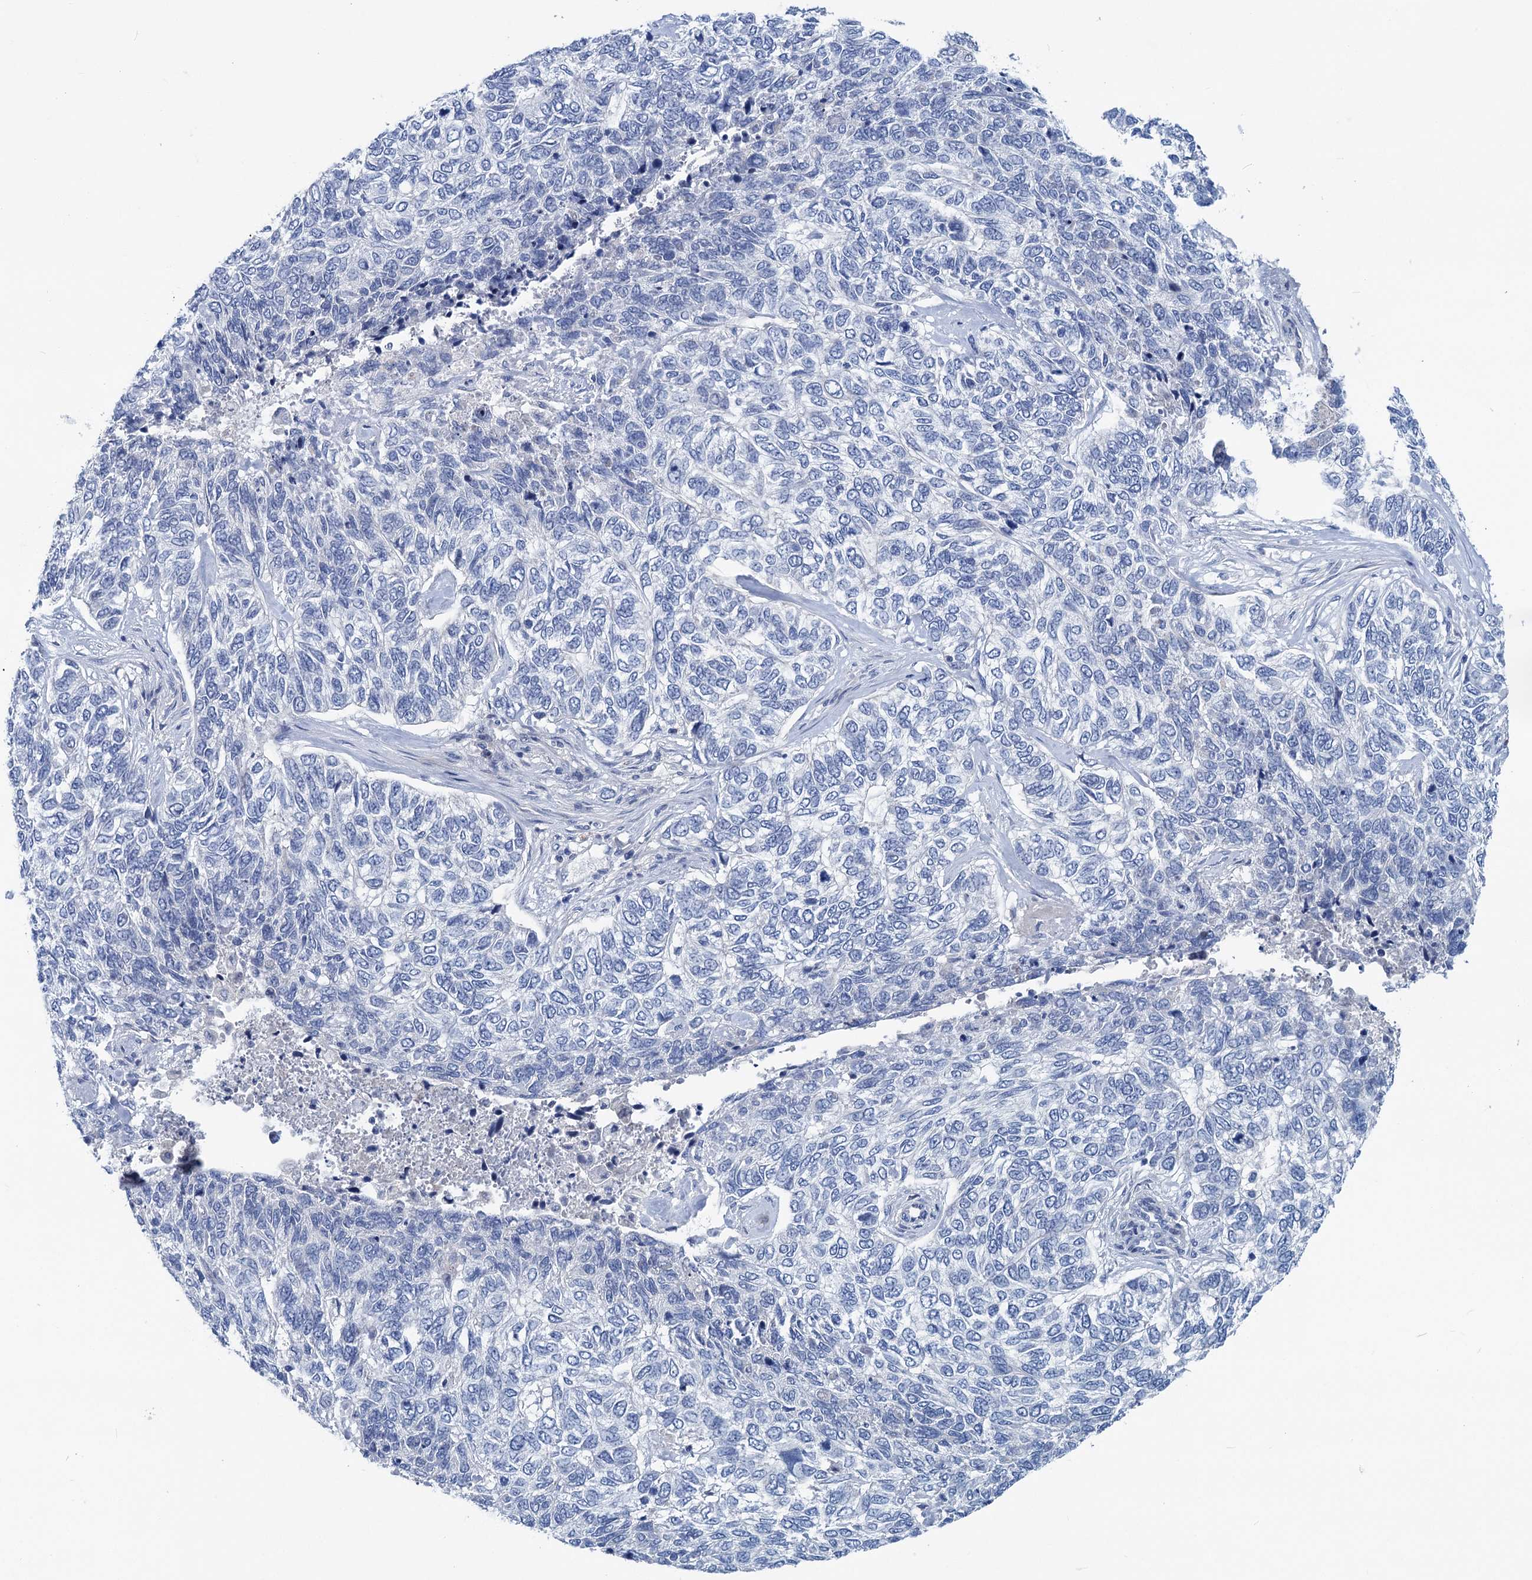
{"staining": {"intensity": "negative", "quantity": "none", "location": "none"}, "tissue": "skin cancer", "cell_type": "Tumor cells", "image_type": "cancer", "snomed": [{"axis": "morphology", "description": "Basal cell carcinoma"}, {"axis": "topography", "description": "Skin"}], "caption": "DAB immunohistochemical staining of human skin basal cell carcinoma shows no significant staining in tumor cells. The staining was performed using DAB to visualize the protein expression in brown, while the nuclei were stained in blue with hematoxylin (Magnification: 20x).", "gene": "CHDH", "patient": {"sex": "female", "age": 65}}